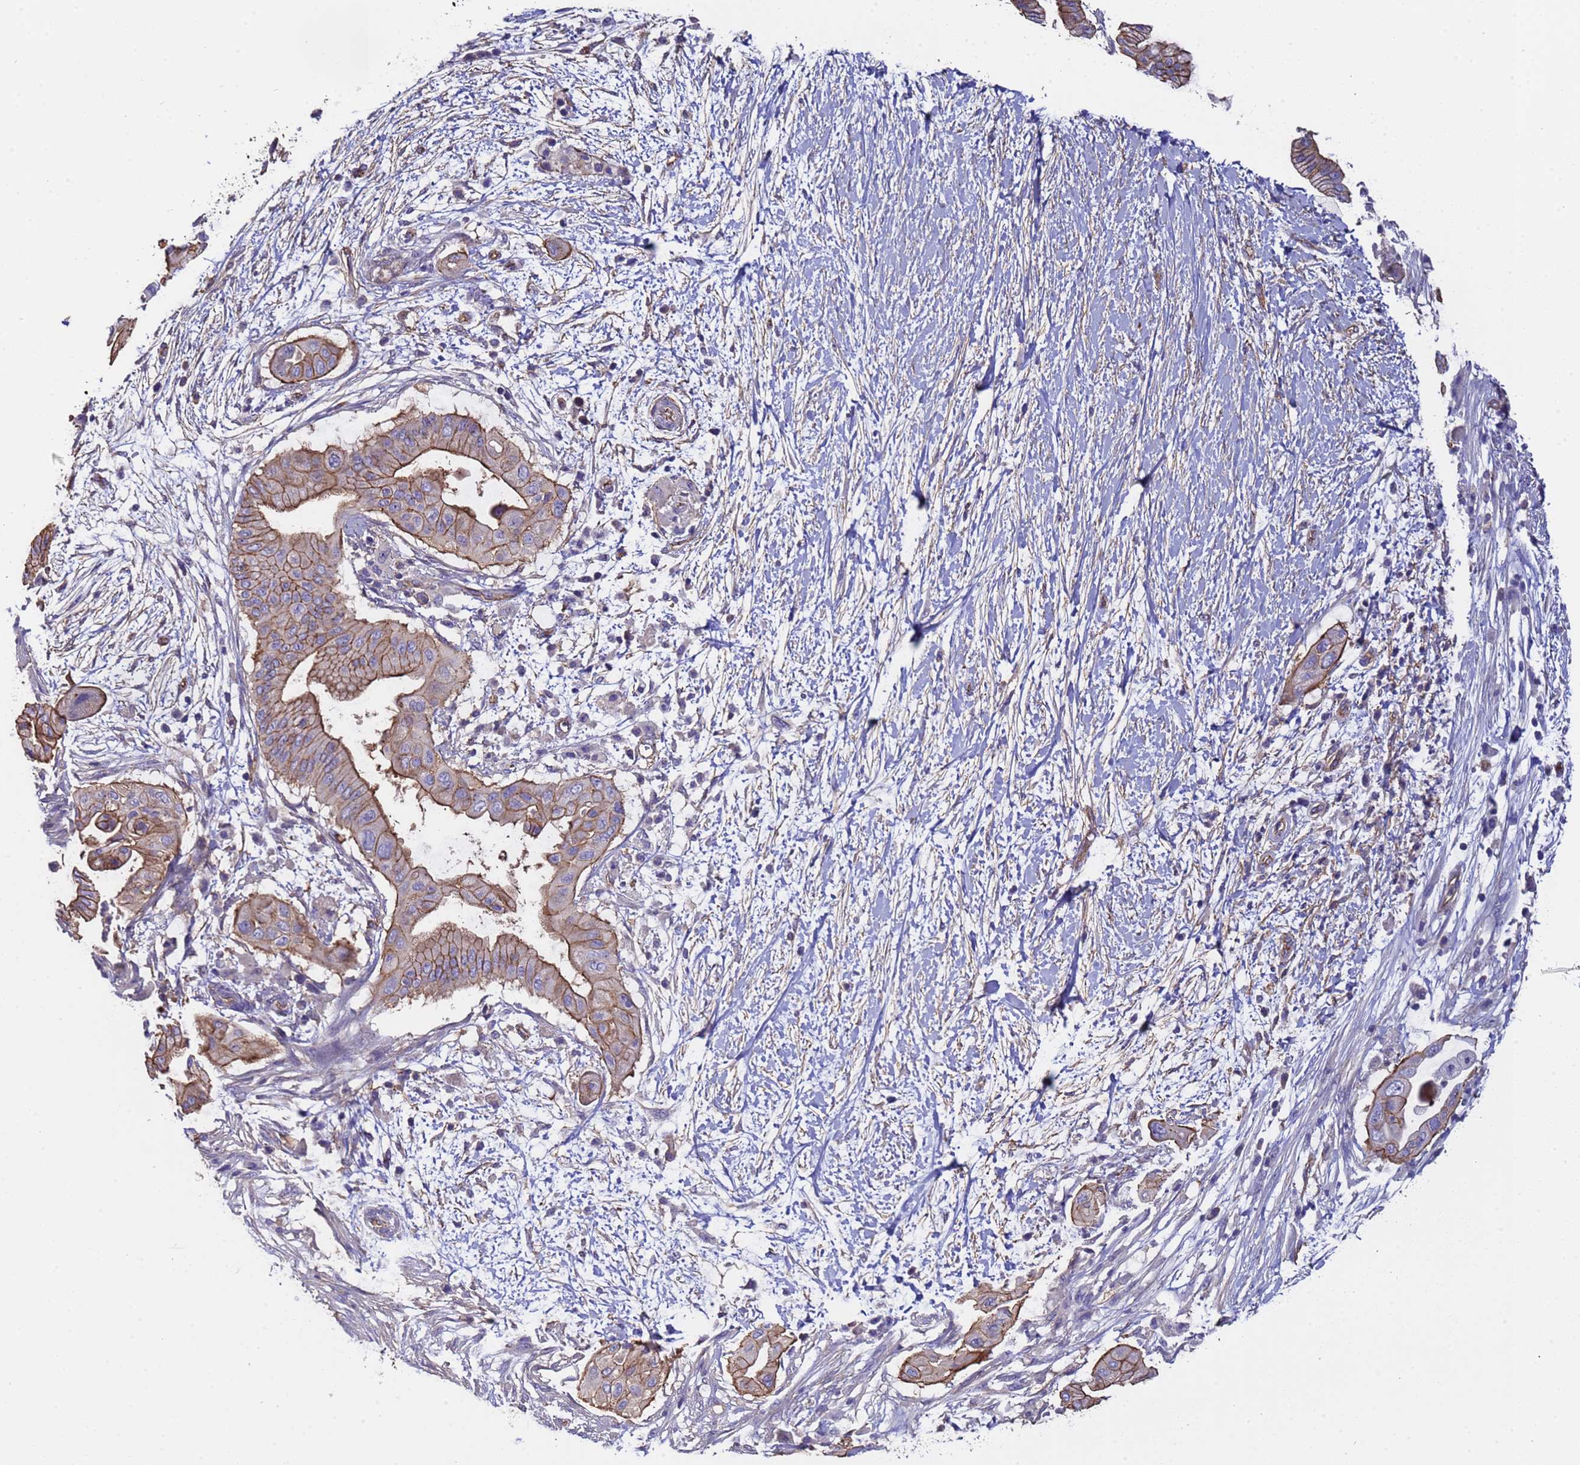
{"staining": {"intensity": "moderate", "quantity": ">75%", "location": "cytoplasmic/membranous"}, "tissue": "pancreatic cancer", "cell_type": "Tumor cells", "image_type": "cancer", "snomed": [{"axis": "morphology", "description": "Adenocarcinoma, NOS"}, {"axis": "topography", "description": "Pancreas"}], "caption": "Pancreatic cancer (adenocarcinoma) tissue exhibits moderate cytoplasmic/membranous staining in about >75% of tumor cells, visualized by immunohistochemistry. (brown staining indicates protein expression, while blue staining denotes nuclei).", "gene": "ZNF248", "patient": {"sex": "male", "age": 68}}